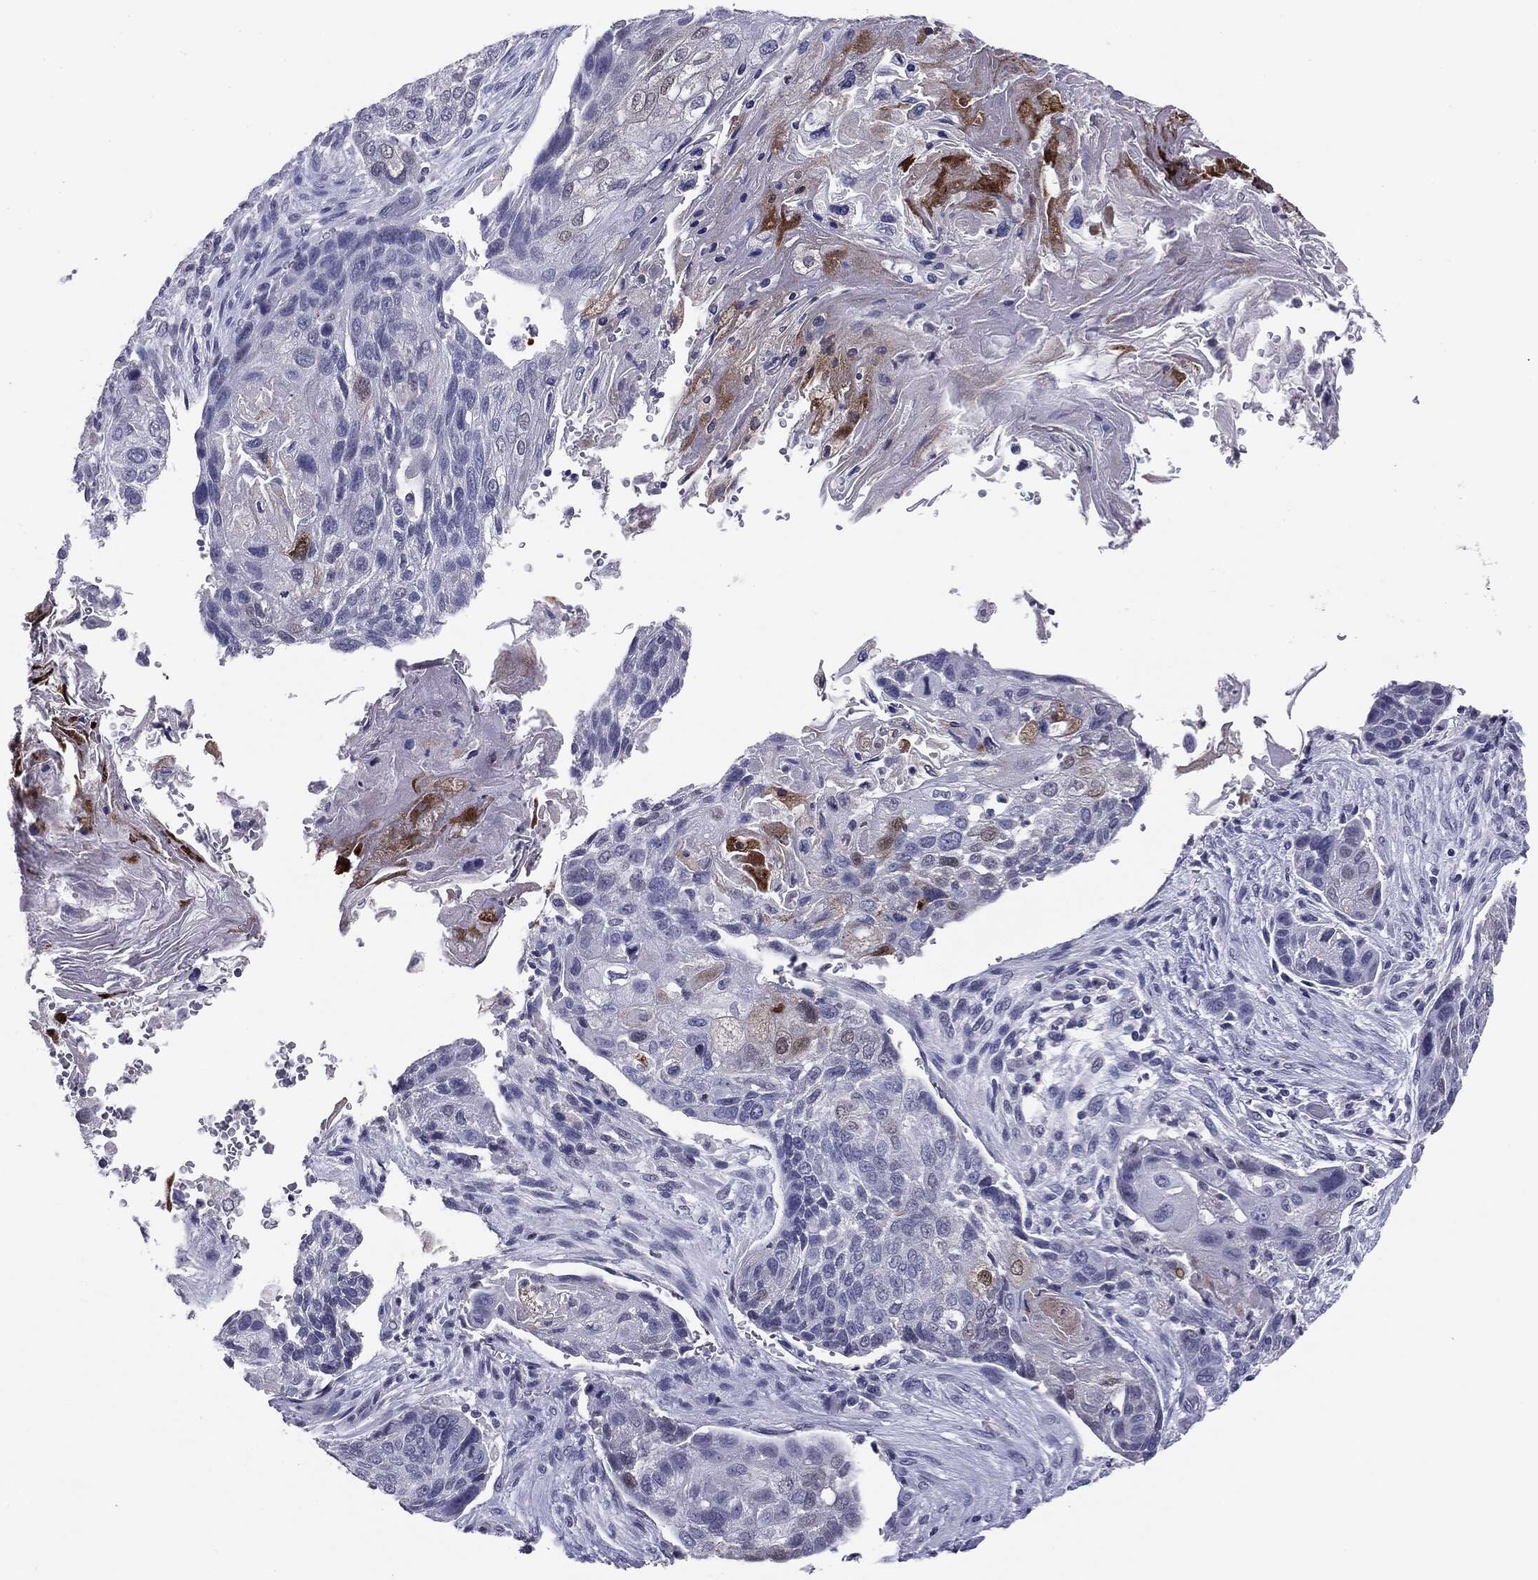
{"staining": {"intensity": "negative", "quantity": "none", "location": "none"}, "tissue": "lung cancer", "cell_type": "Tumor cells", "image_type": "cancer", "snomed": [{"axis": "morphology", "description": "Normal tissue, NOS"}, {"axis": "morphology", "description": "Squamous cell carcinoma, NOS"}, {"axis": "topography", "description": "Bronchus"}, {"axis": "topography", "description": "Lung"}], "caption": "Tumor cells are negative for protein expression in human squamous cell carcinoma (lung).", "gene": "SERPINB4", "patient": {"sex": "male", "age": 69}}